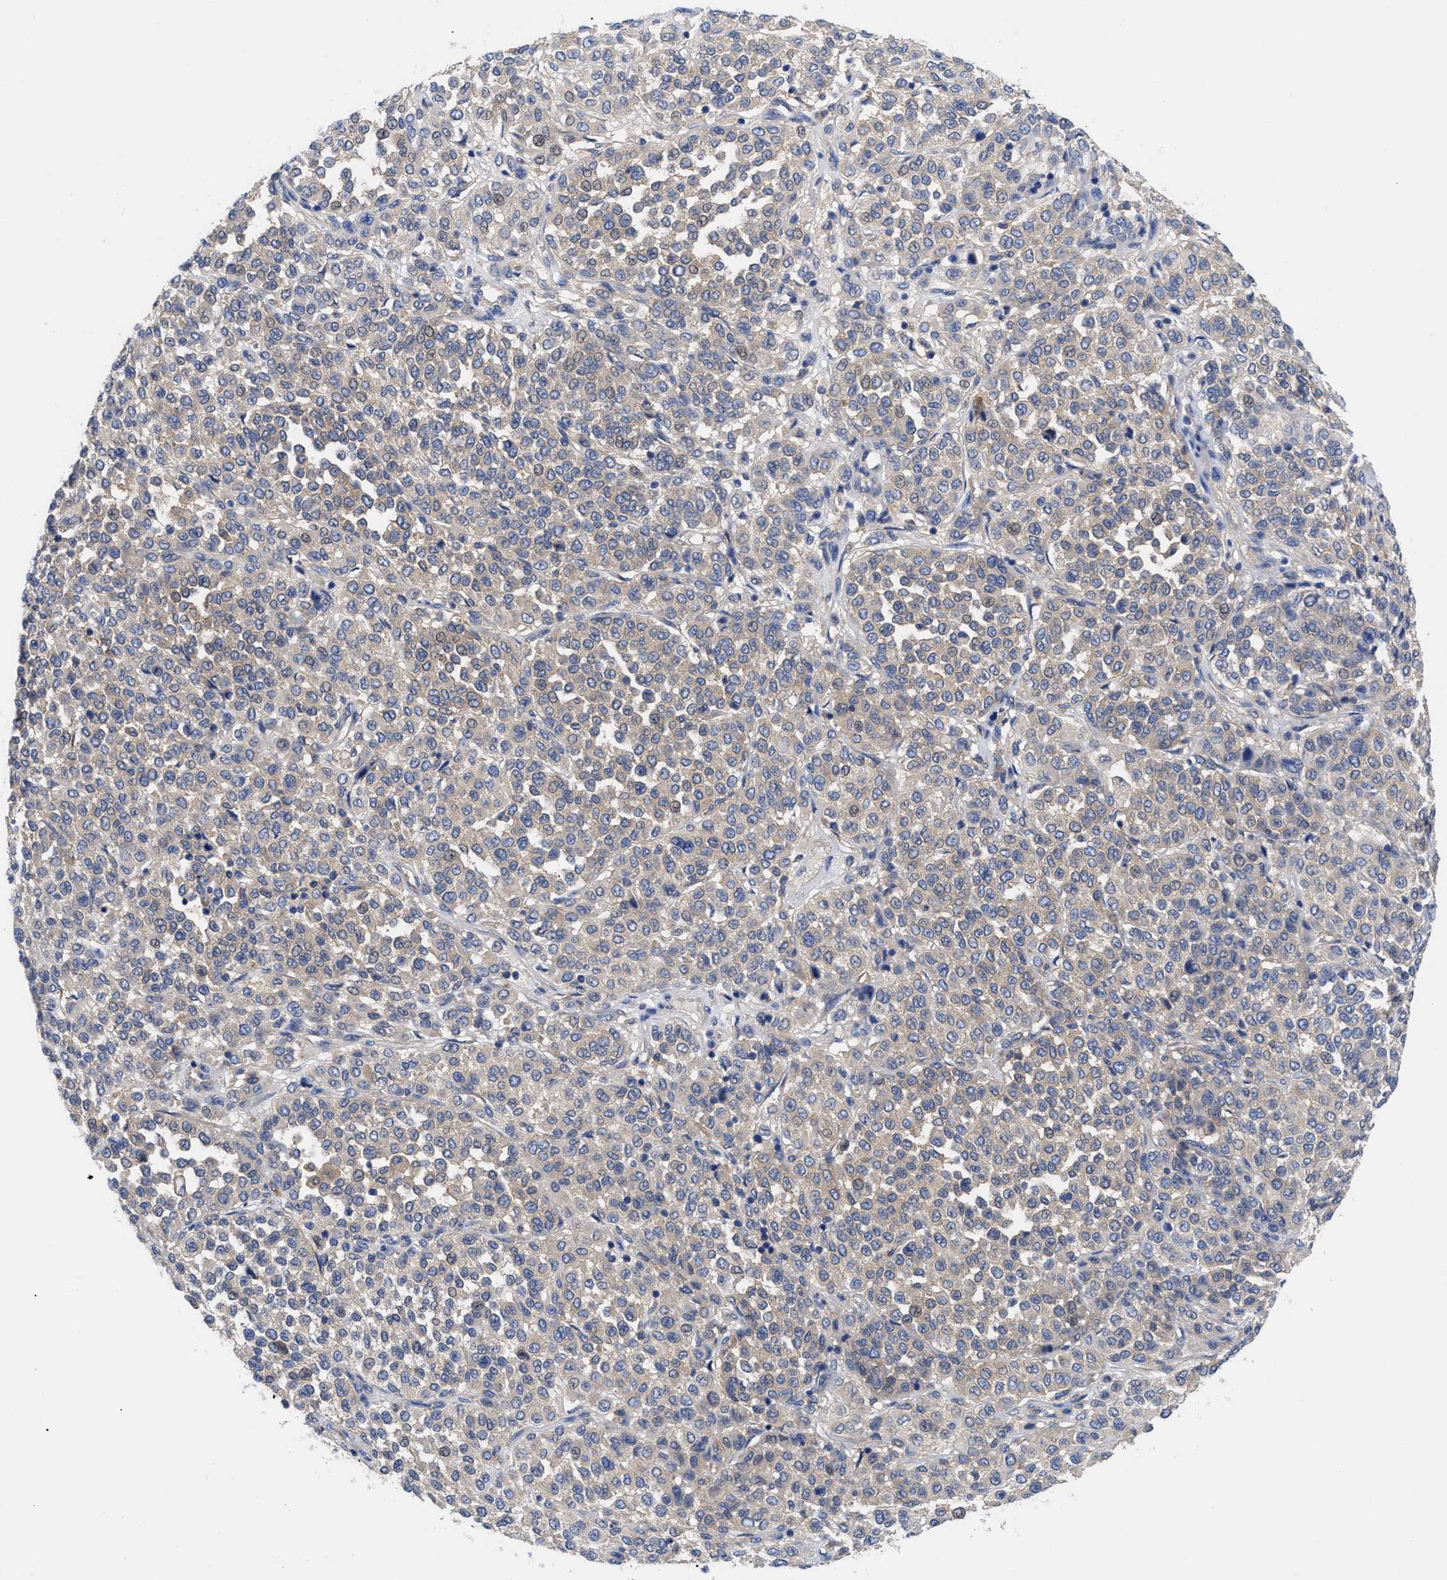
{"staining": {"intensity": "weak", "quantity": "25%-75%", "location": "cytoplasmic/membranous"}, "tissue": "melanoma", "cell_type": "Tumor cells", "image_type": "cancer", "snomed": [{"axis": "morphology", "description": "Malignant melanoma, Metastatic site"}, {"axis": "topography", "description": "Pancreas"}], "caption": "Melanoma stained with a protein marker shows weak staining in tumor cells.", "gene": "RBKS", "patient": {"sex": "female", "age": 30}}